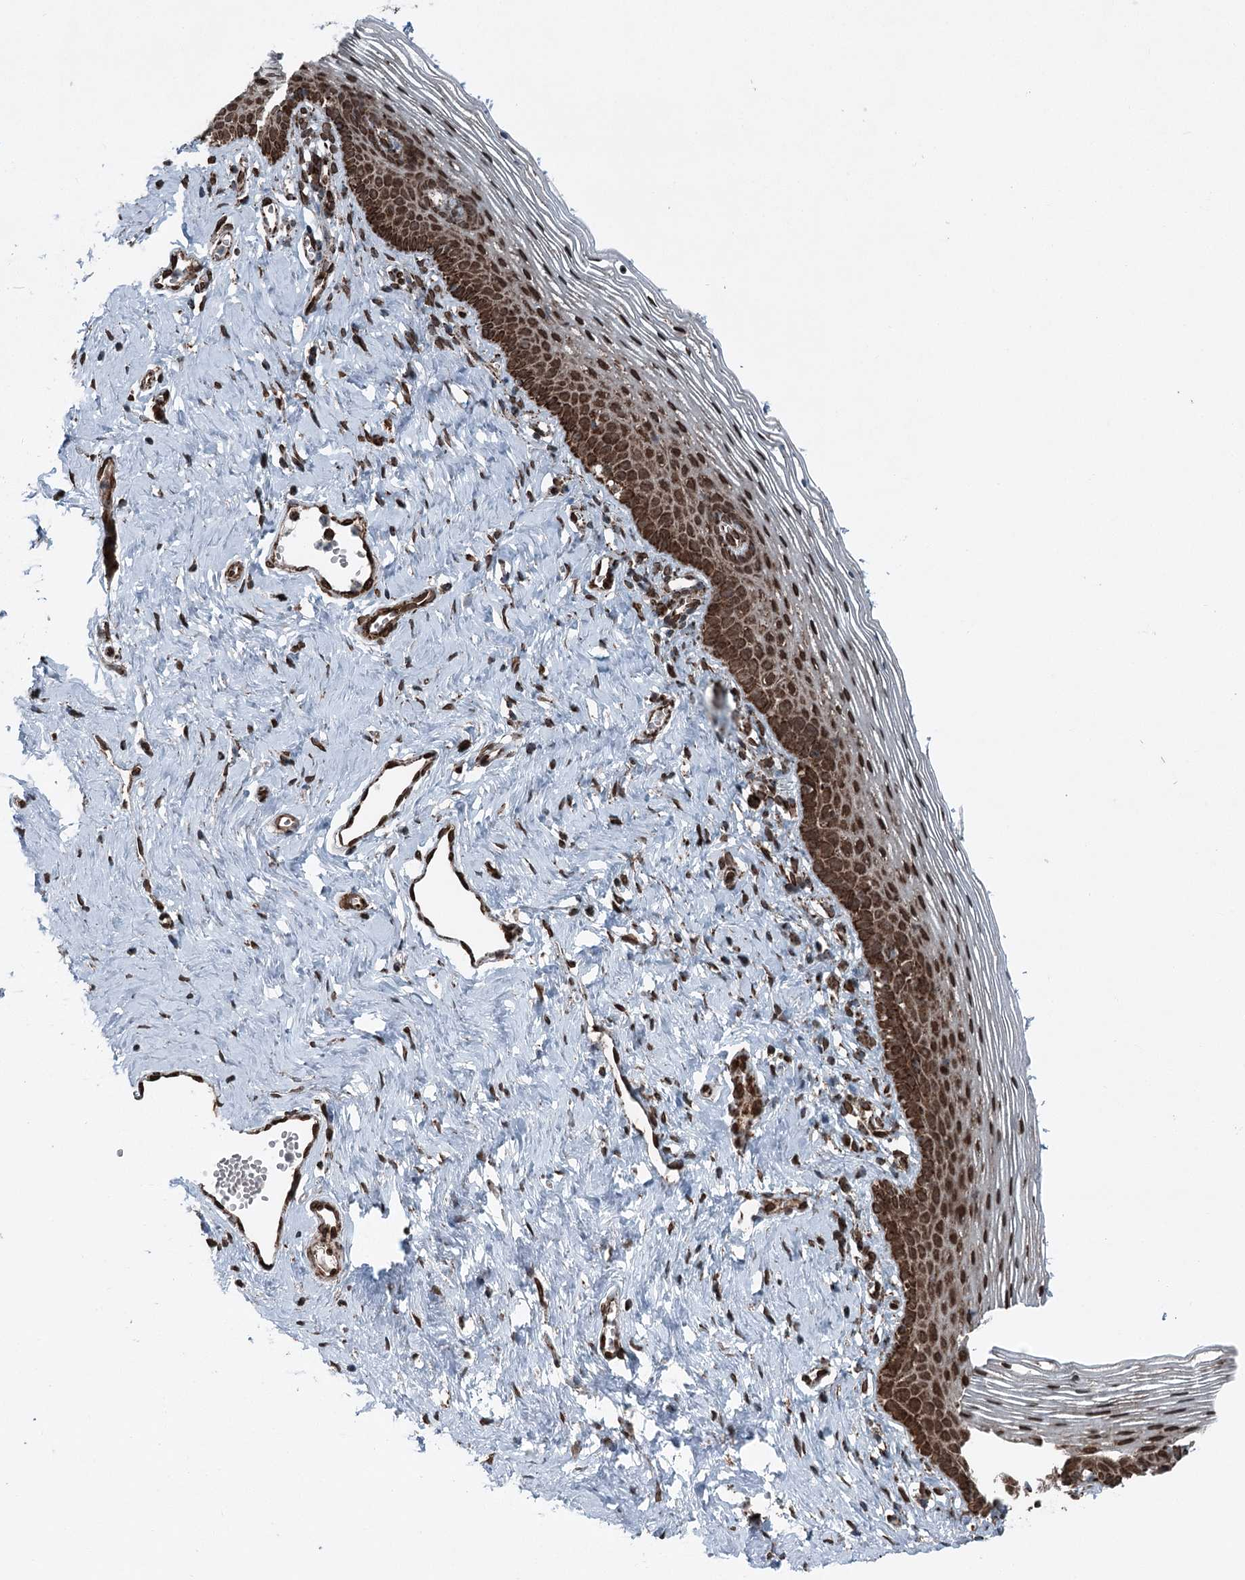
{"staining": {"intensity": "strong", "quantity": ">75%", "location": "cytoplasmic/membranous"}, "tissue": "vagina", "cell_type": "Squamous epithelial cells", "image_type": "normal", "snomed": [{"axis": "morphology", "description": "Normal tissue, NOS"}, {"axis": "topography", "description": "Vagina"}], "caption": "Vagina stained with a brown dye displays strong cytoplasmic/membranous positive expression in about >75% of squamous epithelial cells.", "gene": "BCKDHA", "patient": {"sex": "female", "age": 32}}